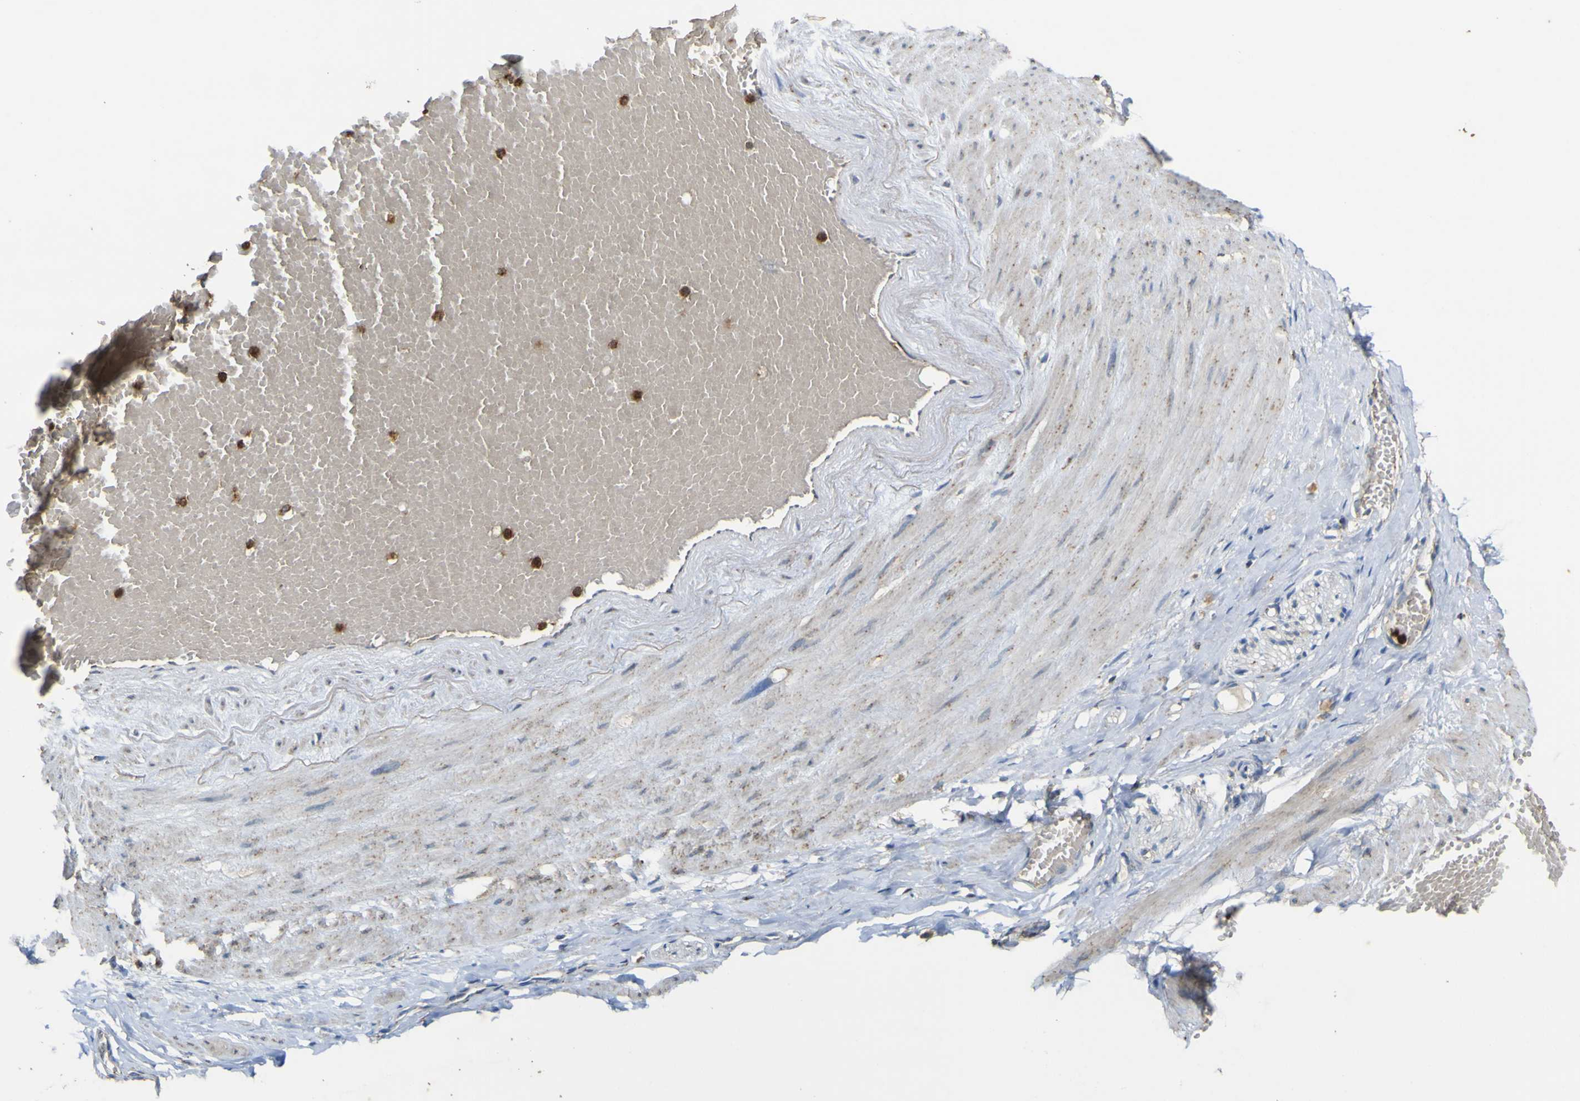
{"staining": {"intensity": "moderate", "quantity": ">75%", "location": "cytoplasmic/membranous"}, "tissue": "adipose tissue", "cell_type": "Adipocytes", "image_type": "normal", "snomed": [{"axis": "morphology", "description": "Normal tissue, NOS"}, {"axis": "topography", "description": "Soft tissue"}, {"axis": "topography", "description": "Vascular tissue"}], "caption": "Human adipose tissue stained for a protein (brown) demonstrates moderate cytoplasmic/membranous positive positivity in approximately >75% of adipocytes.", "gene": "ACSL3", "patient": {"sex": "female", "age": 35}}